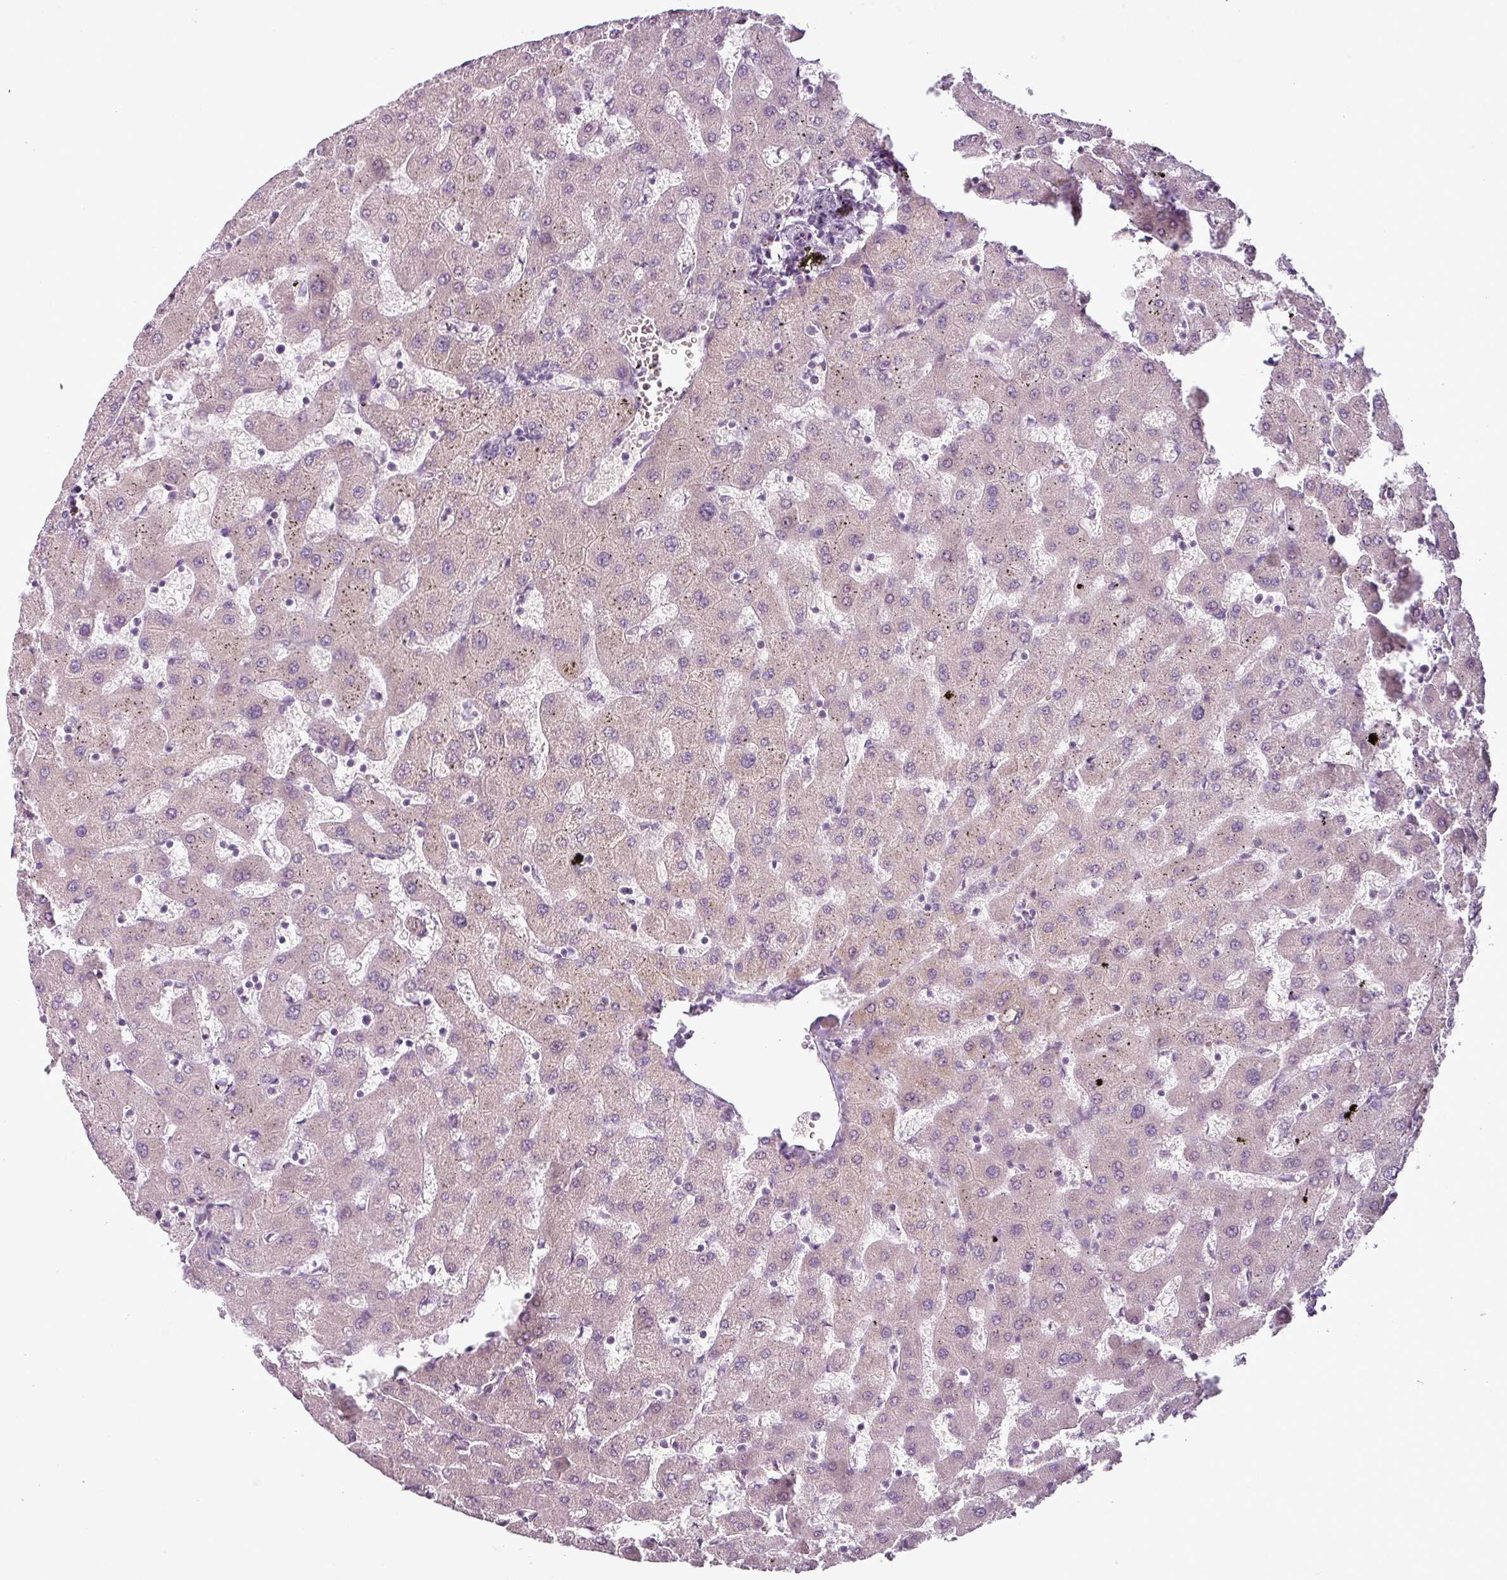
{"staining": {"intensity": "negative", "quantity": "none", "location": "none"}, "tissue": "liver", "cell_type": "Cholangiocytes", "image_type": "normal", "snomed": [{"axis": "morphology", "description": "Normal tissue, NOS"}, {"axis": "topography", "description": "Liver"}], "caption": "Immunohistochemistry (IHC) image of unremarkable liver: human liver stained with DAB (3,3'-diaminobenzidine) displays no significant protein positivity in cholangiocytes. Brightfield microscopy of immunohistochemistry (IHC) stained with DAB (3,3'-diaminobenzidine) (brown) and hematoxylin (blue), captured at high magnification.", "gene": "OR52D1", "patient": {"sex": "female", "age": 63}}